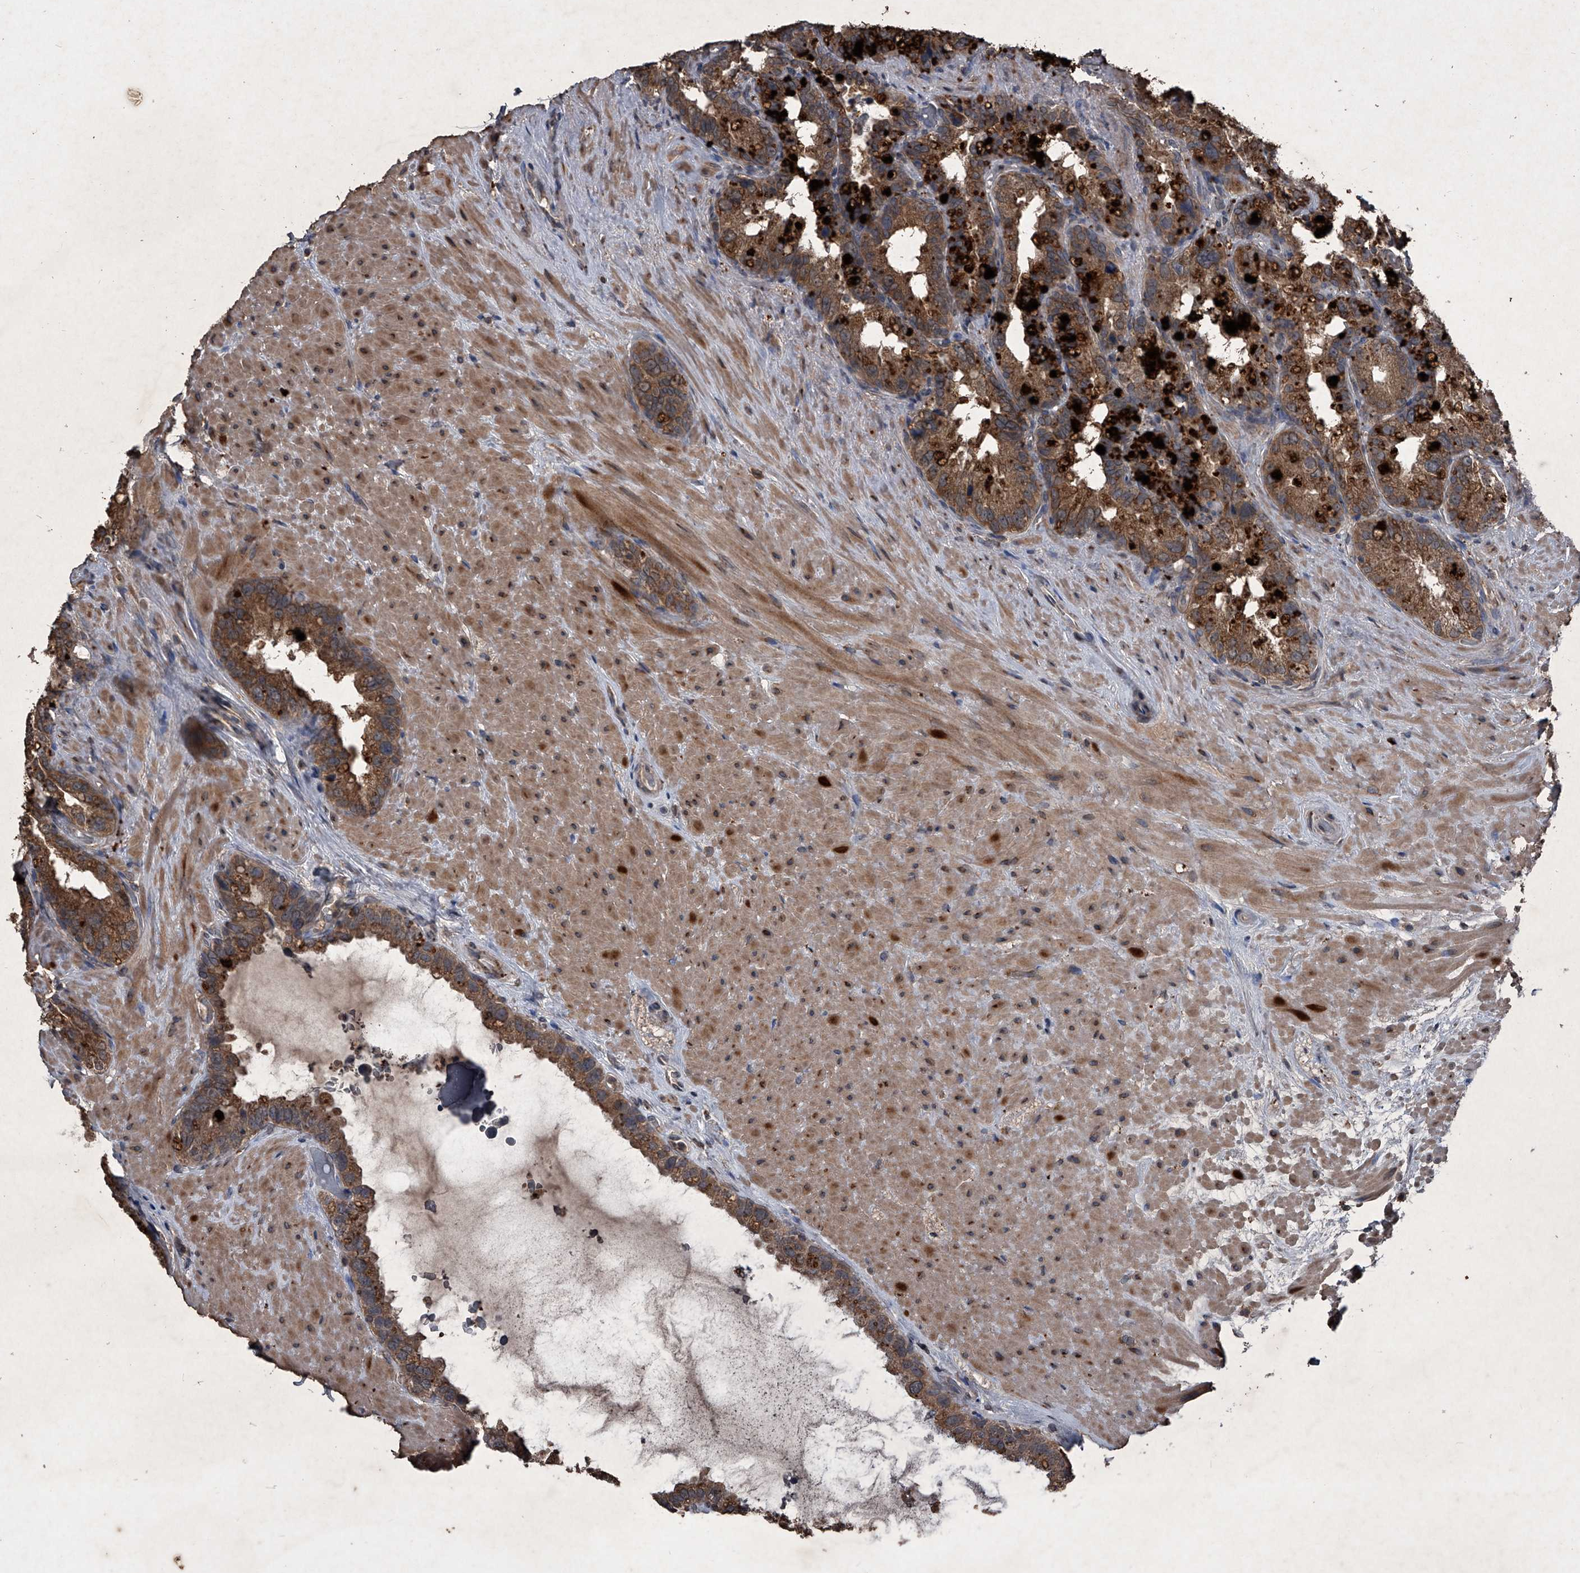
{"staining": {"intensity": "moderate", "quantity": ">75%", "location": "cytoplasmic/membranous"}, "tissue": "seminal vesicle", "cell_type": "Glandular cells", "image_type": "normal", "snomed": [{"axis": "morphology", "description": "Normal tissue, NOS"}, {"axis": "topography", "description": "Seminal veicle"}], "caption": "Moderate cytoplasmic/membranous expression is seen in approximately >75% of glandular cells in benign seminal vesicle. (IHC, brightfield microscopy, high magnification).", "gene": "MAPKAP1", "patient": {"sex": "male", "age": 80}}